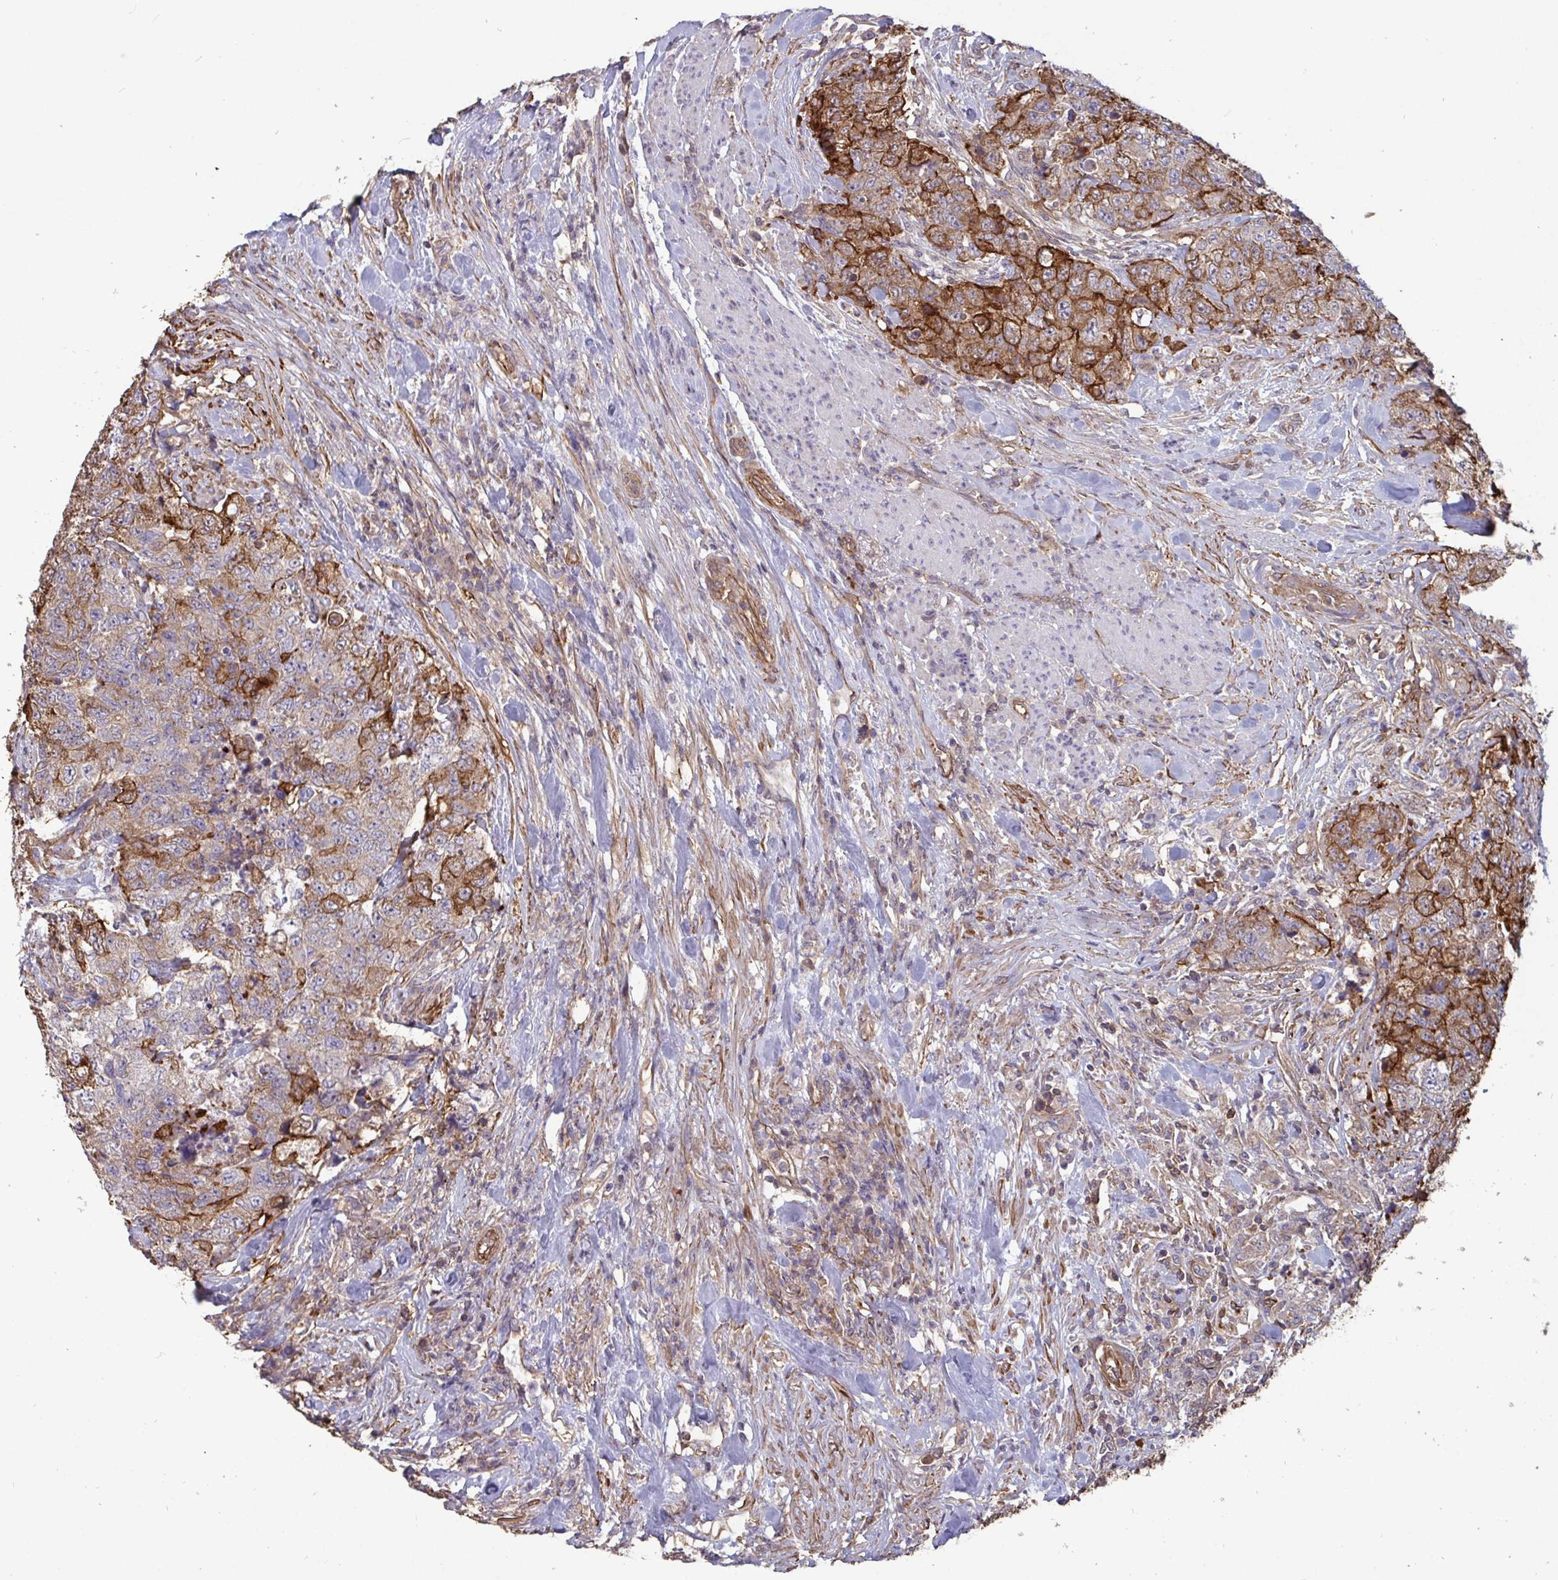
{"staining": {"intensity": "moderate", "quantity": "25%-75%", "location": "cytoplasmic/membranous"}, "tissue": "urothelial cancer", "cell_type": "Tumor cells", "image_type": "cancer", "snomed": [{"axis": "morphology", "description": "Urothelial carcinoma, High grade"}, {"axis": "topography", "description": "Urinary bladder"}], "caption": "Immunohistochemical staining of urothelial carcinoma (high-grade) reveals medium levels of moderate cytoplasmic/membranous protein positivity in about 25%-75% of tumor cells. (IHC, brightfield microscopy, high magnification).", "gene": "ISCU", "patient": {"sex": "female", "age": 78}}